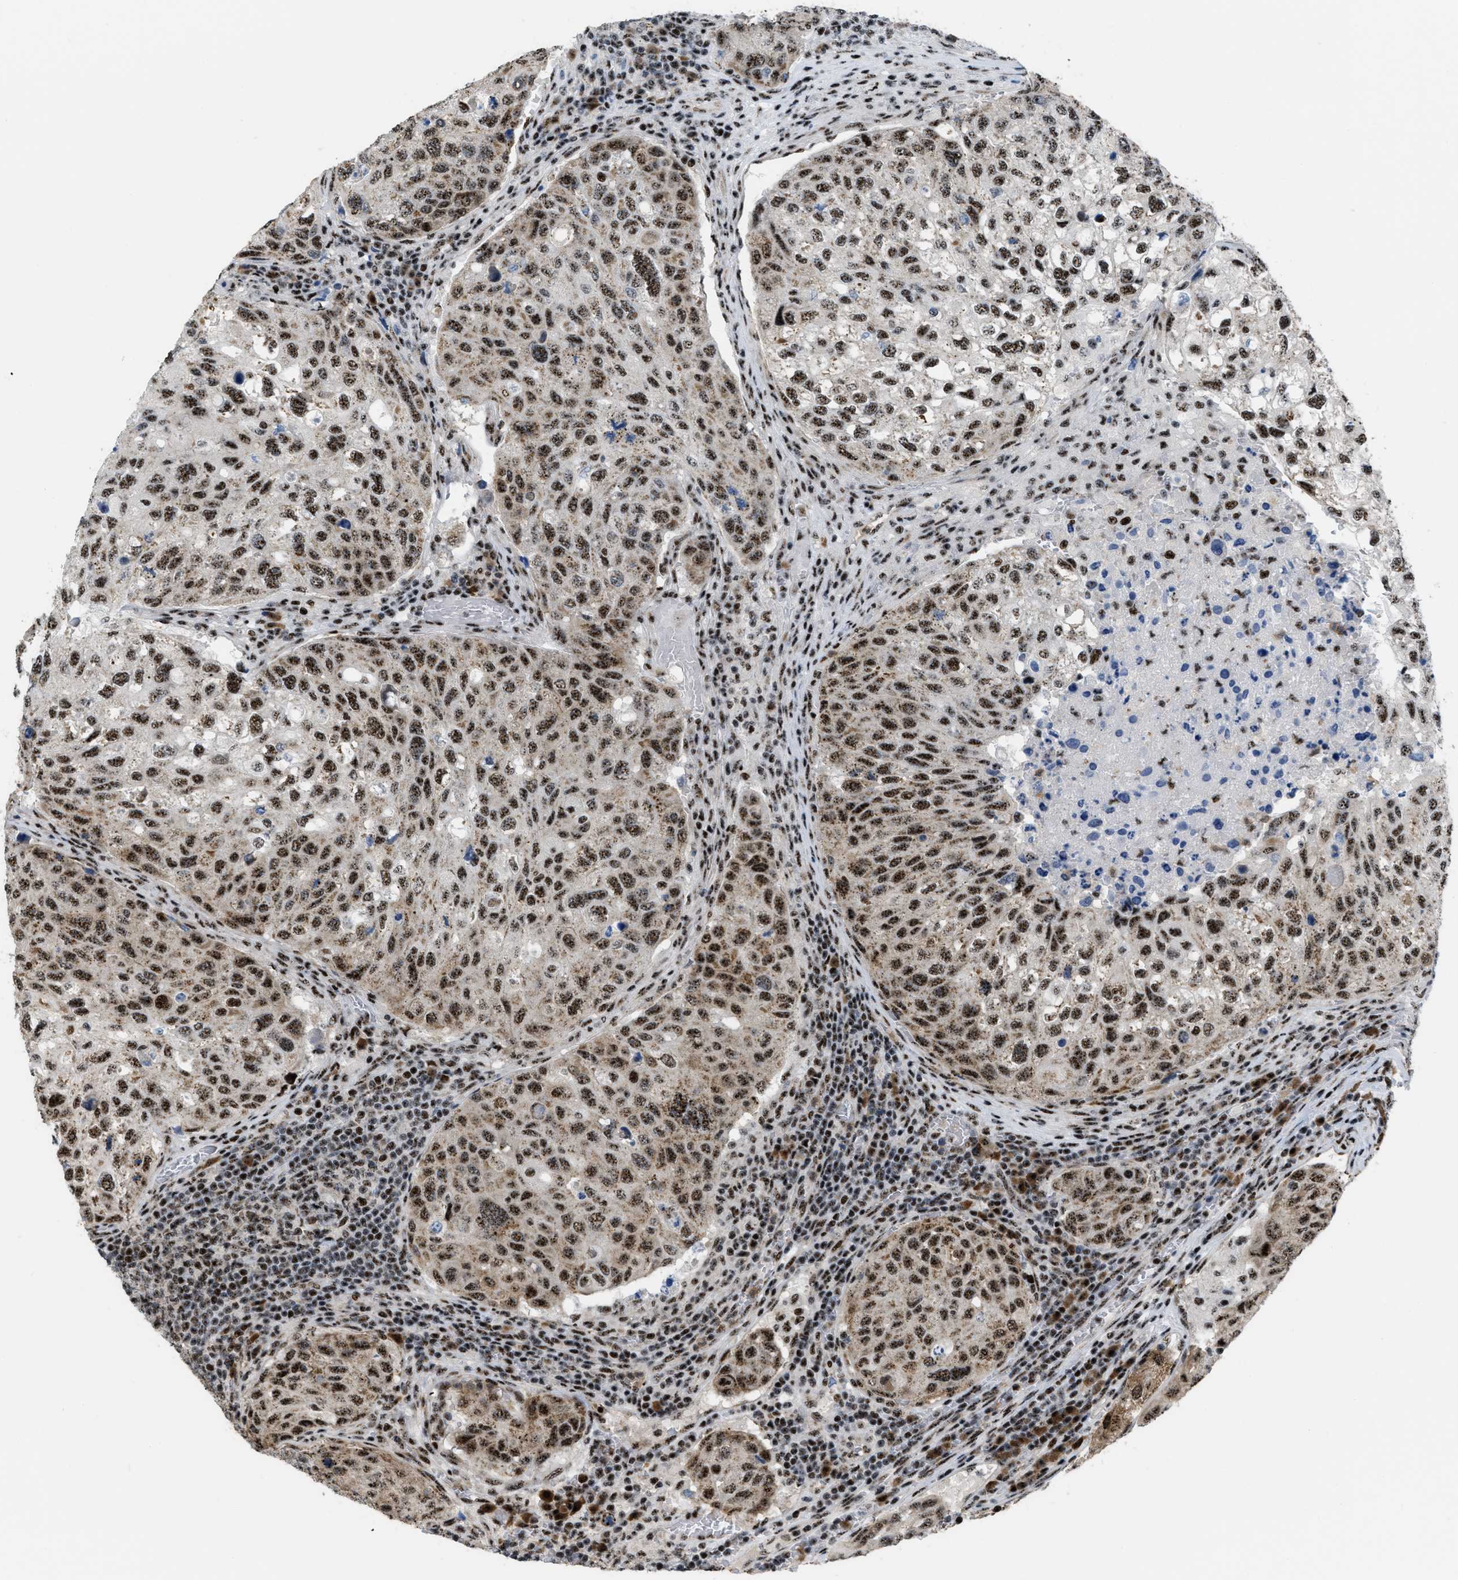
{"staining": {"intensity": "strong", "quantity": "25%-75%", "location": "nuclear"}, "tissue": "urothelial cancer", "cell_type": "Tumor cells", "image_type": "cancer", "snomed": [{"axis": "morphology", "description": "Urothelial carcinoma, High grade"}, {"axis": "topography", "description": "Lymph node"}, {"axis": "topography", "description": "Urinary bladder"}], "caption": "Immunohistochemistry (IHC) photomicrograph of neoplastic tissue: urothelial carcinoma (high-grade) stained using immunohistochemistry shows high levels of strong protein expression localized specifically in the nuclear of tumor cells, appearing as a nuclear brown color.", "gene": "CDR2", "patient": {"sex": "male", "age": 51}}